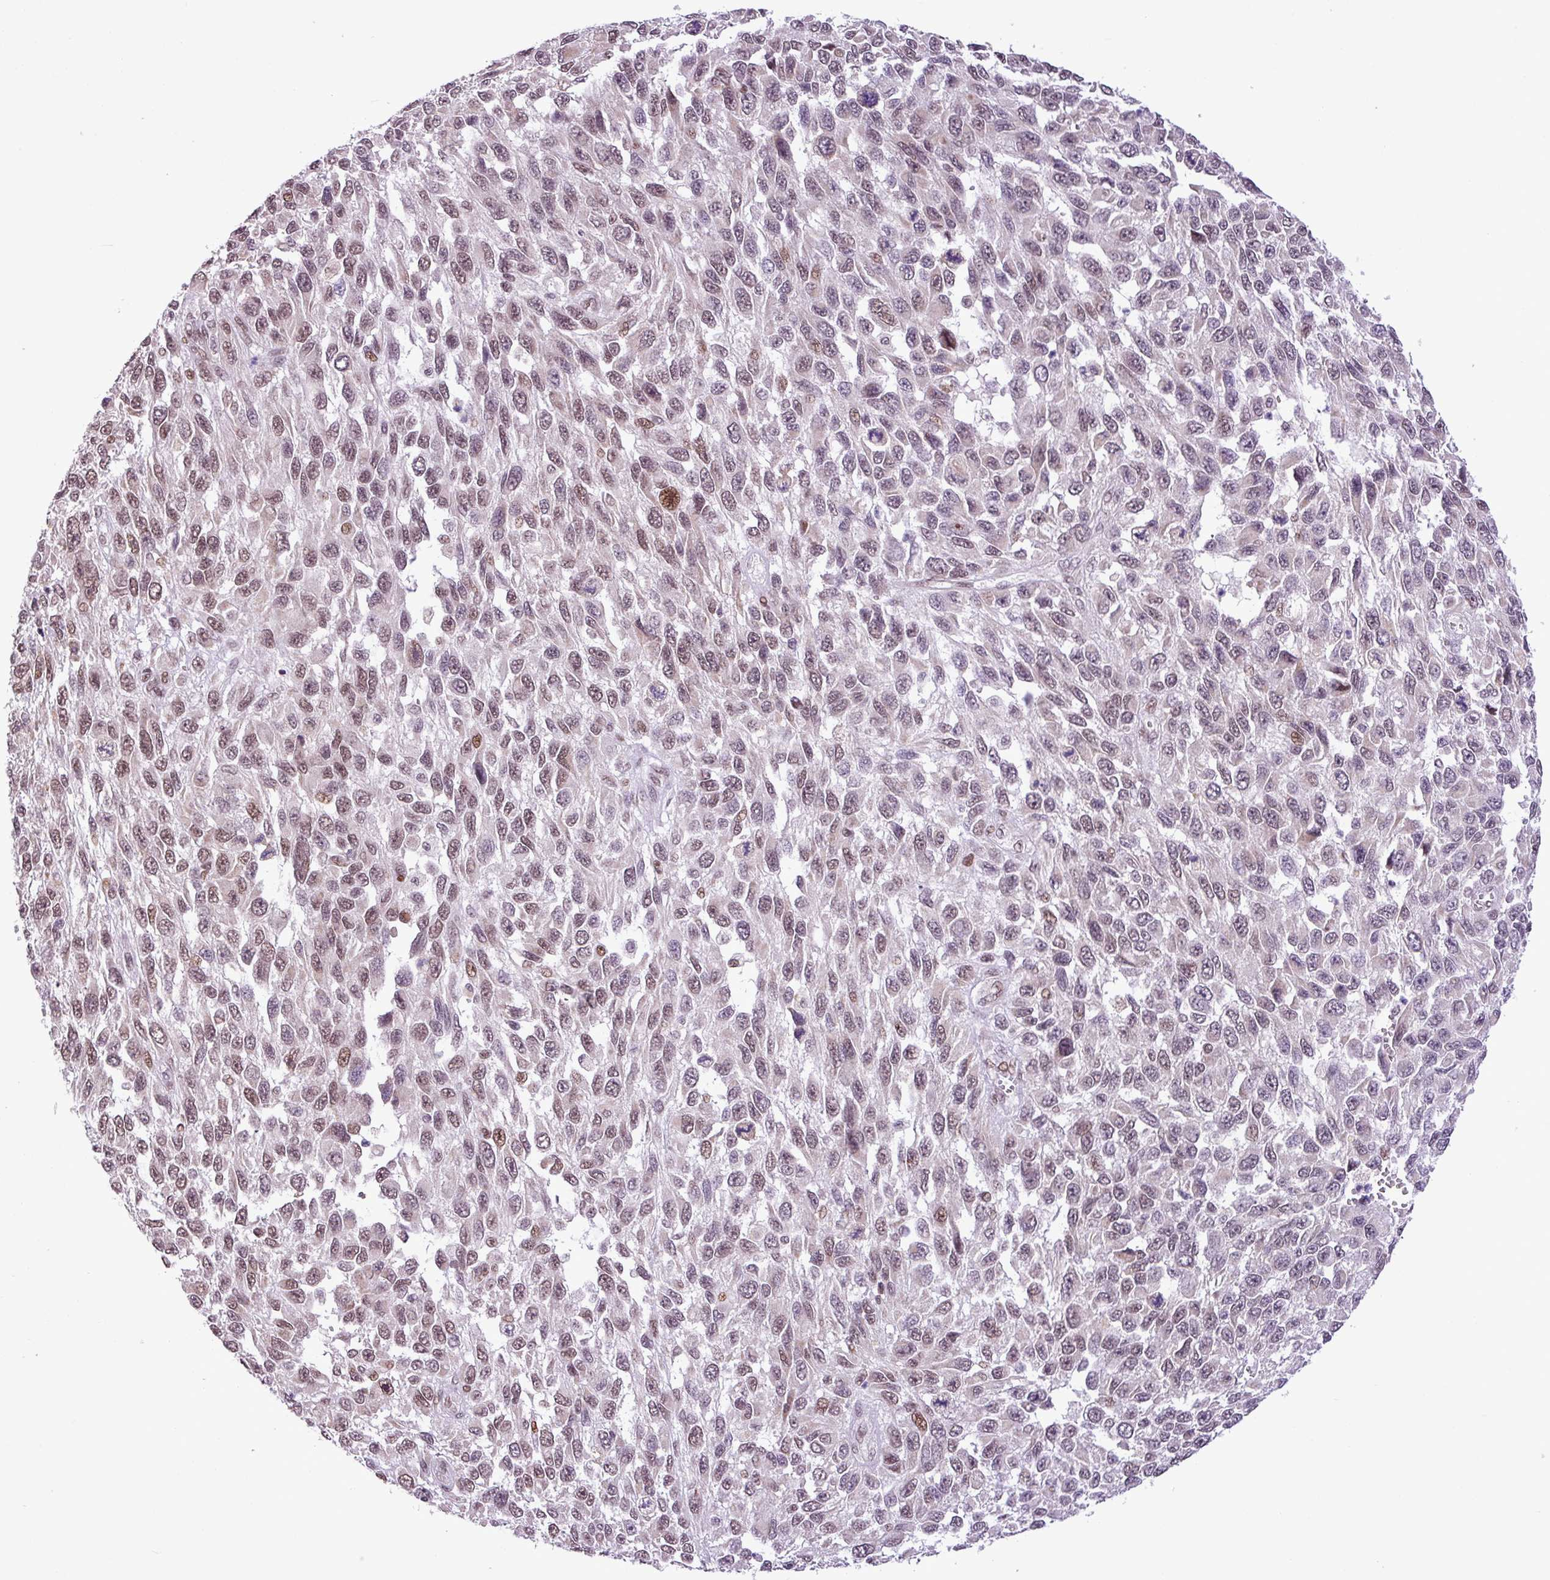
{"staining": {"intensity": "moderate", "quantity": ">75%", "location": "nuclear"}, "tissue": "melanoma", "cell_type": "Tumor cells", "image_type": "cancer", "snomed": [{"axis": "morphology", "description": "Malignant melanoma, NOS"}, {"axis": "topography", "description": "Skin"}], "caption": "This photomicrograph displays IHC staining of human melanoma, with medium moderate nuclear staining in about >75% of tumor cells.", "gene": "ZNF354A", "patient": {"sex": "female", "age": 96}}